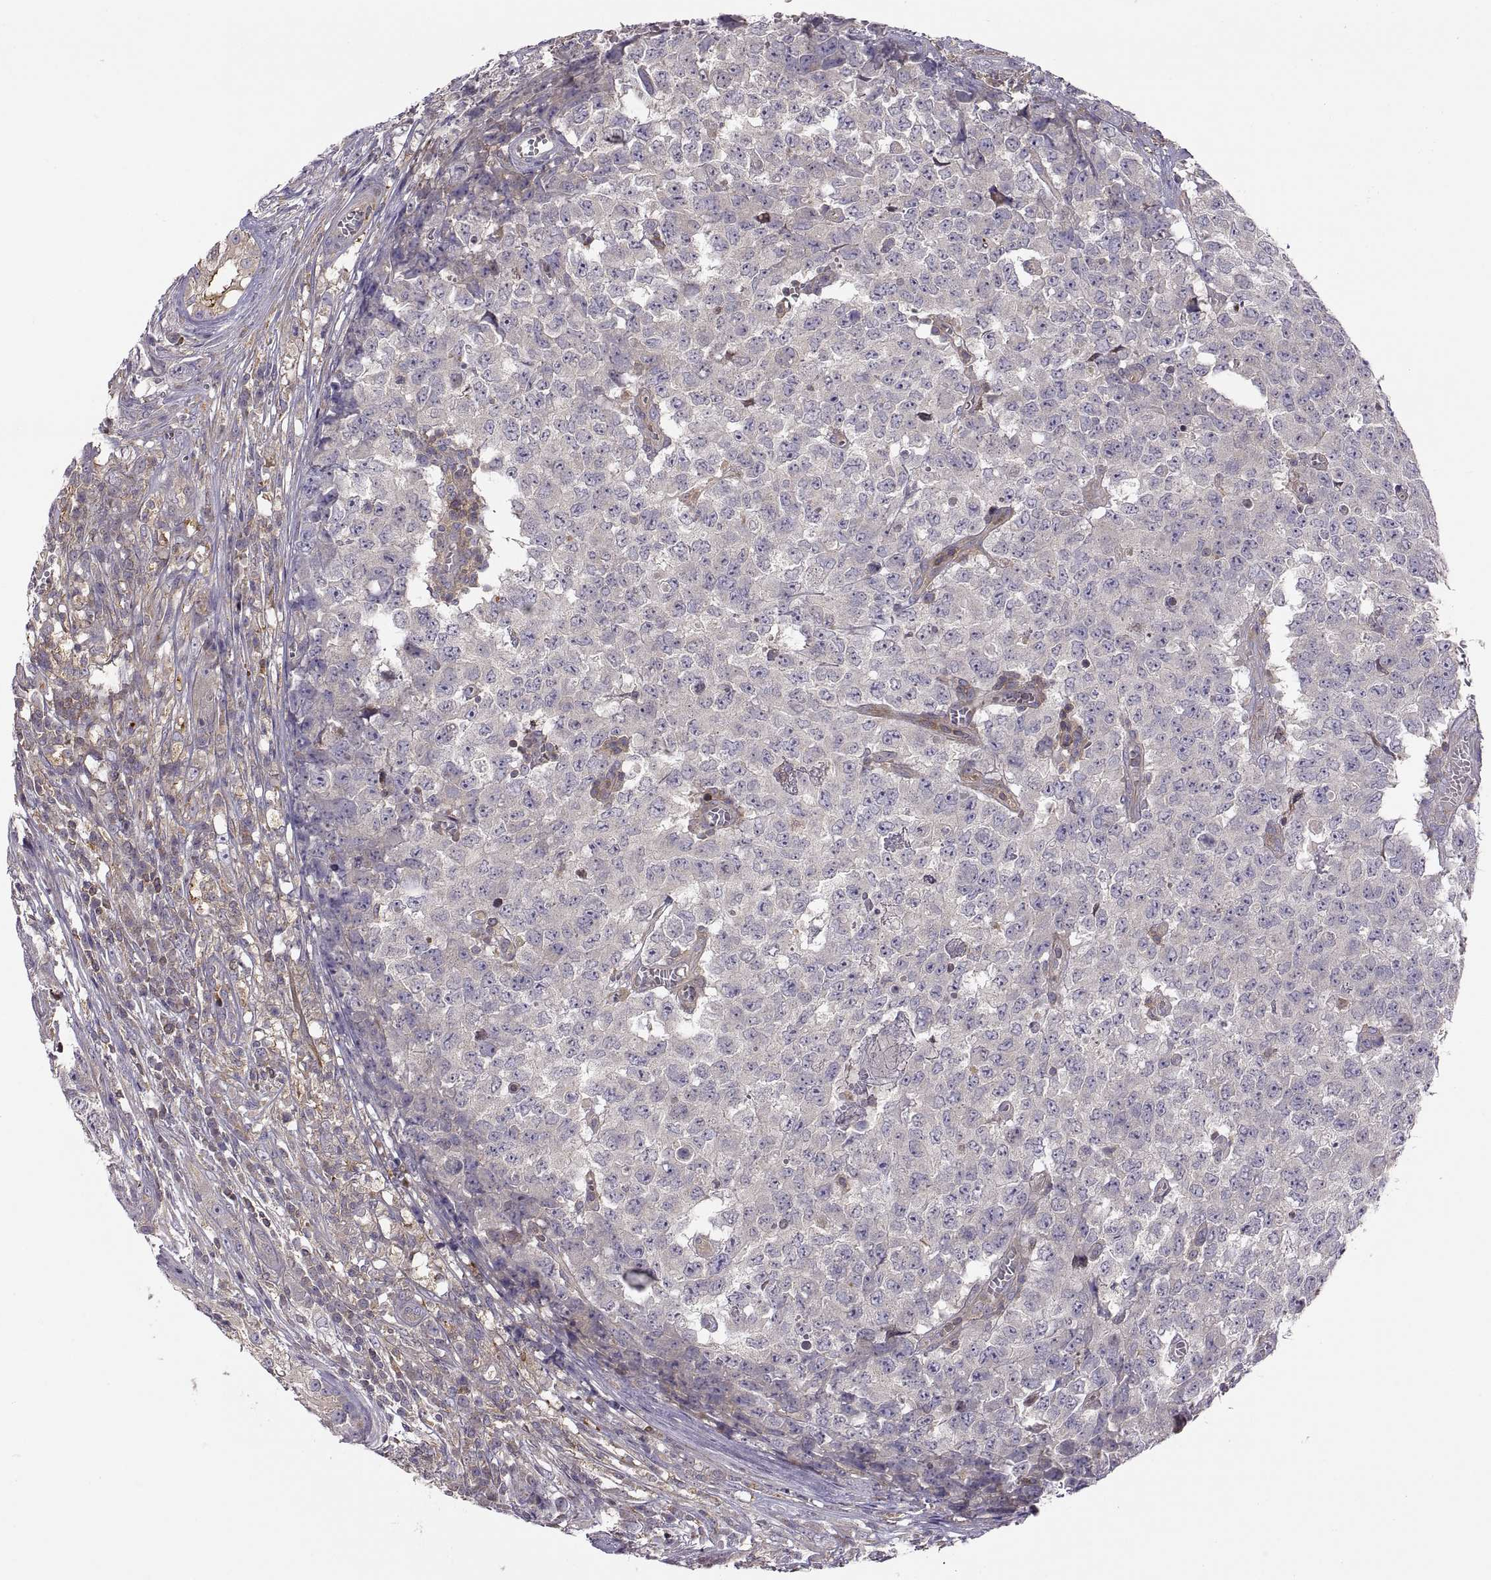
{"staining": {"intensity": "negative", "quantity": "none", "location": "none"}, "tissue": "testis cancer", "cell_type": "Tumor cells", "image_type": "cancer", "snomed": [{"axis": "morphology", "description": "Carcinoma, Embryonal, NOS"}, {"axis": "topography", "description": "Testis"}], "caption": "Testis cancer (embryonal carcinoma) stained for a protein using IHC exhibits no positivity tumor cells.", "gene": "SPATA32", "patient": {"sex": "male", "age": 23}}